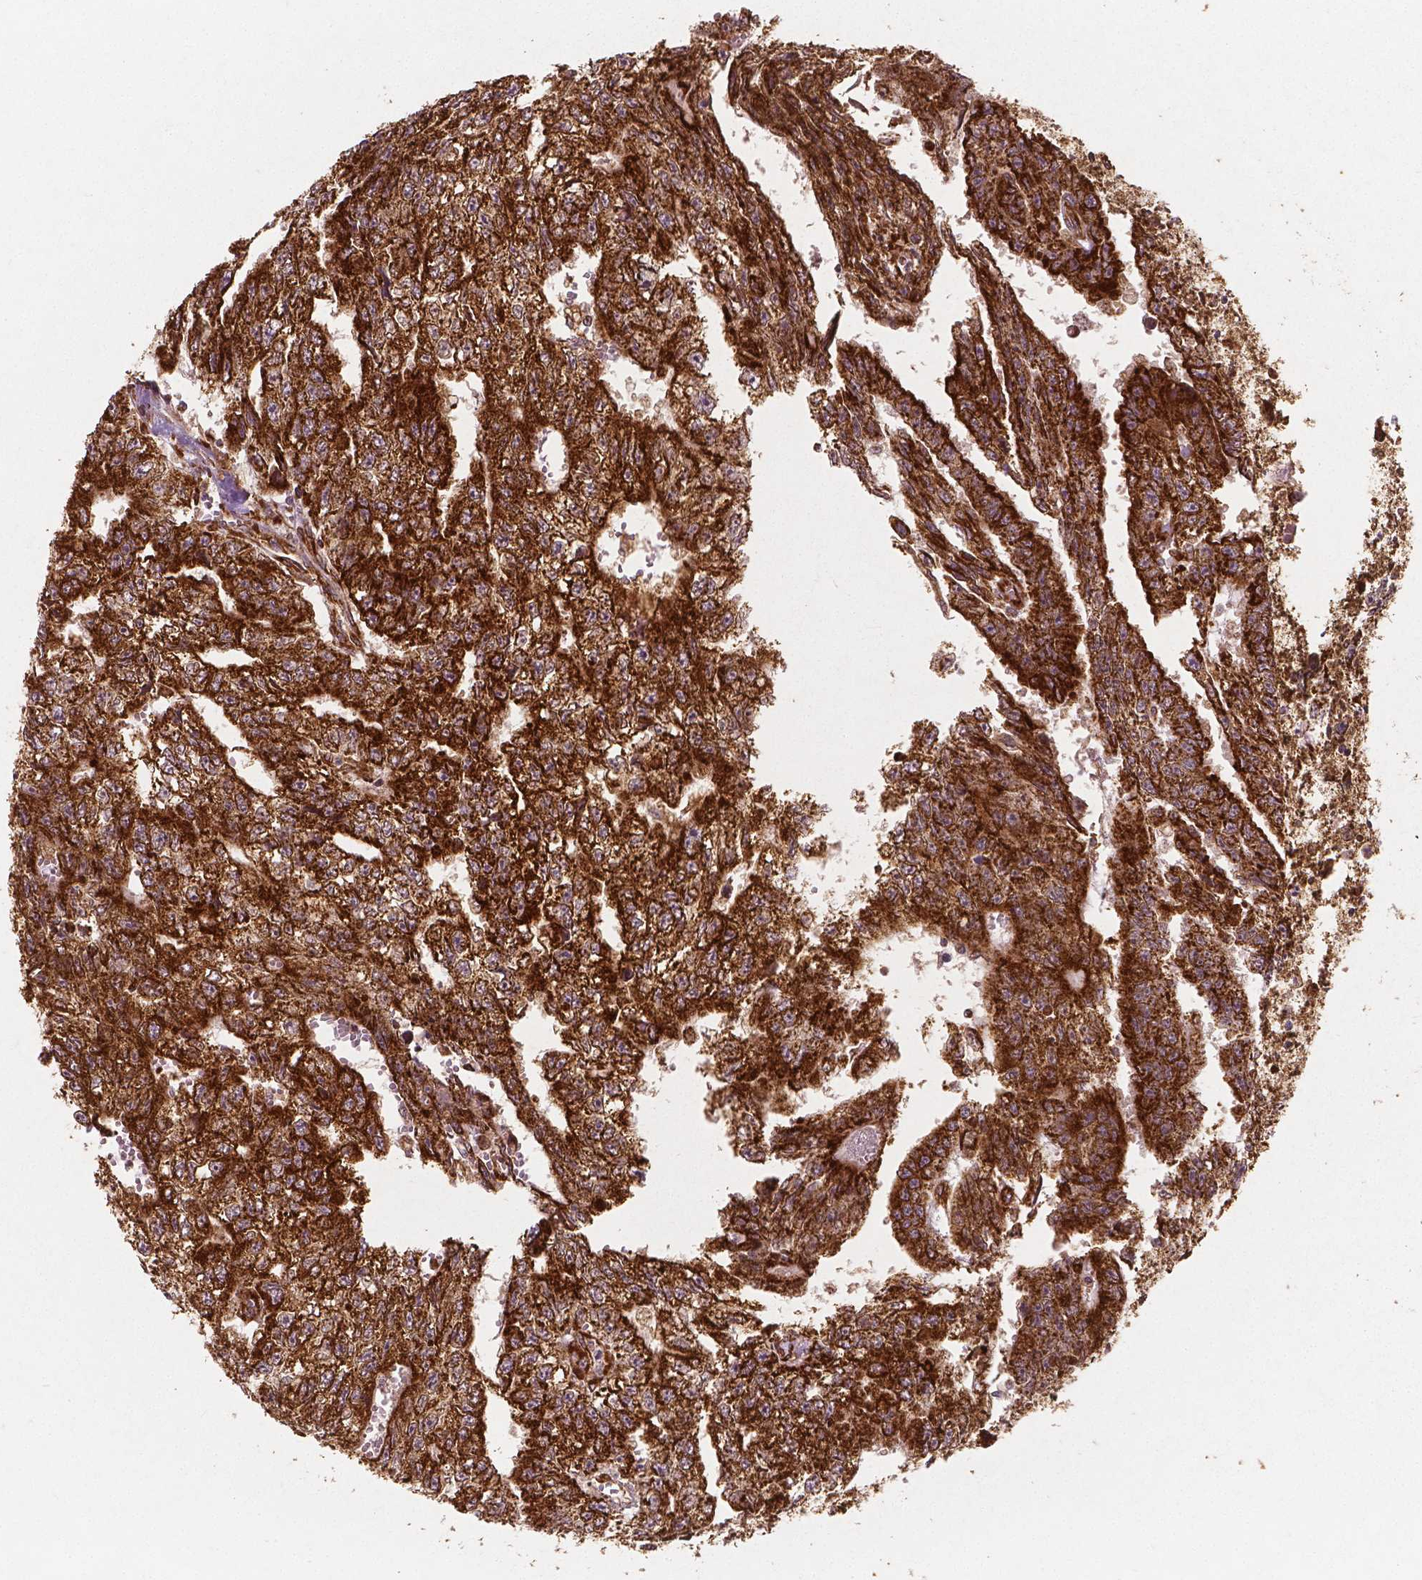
{"staining": {"intensity": "strong", "quantity": ">75%", "location": "cytoplasmic/membranous"}, "tissue": "testis cancer", "cell_type": "Tumor cells", "image_type": "cancer", "snomed": [{"axis": "morphology", "description": "Carcinoma, Embryonal, NOS"}, {"axis": "morphology", "description": "Teratoma, malignant, NOS"}, {"axis": "topography", "description": "Testis"}], "caption": "A brown stain shows strong cytoplasmic/membranous positivity of a protein in embryonal carcinoma (testis) tumor cells.", "gene": "PGAM5", "patient": {"sex": "male", "age": 24}}